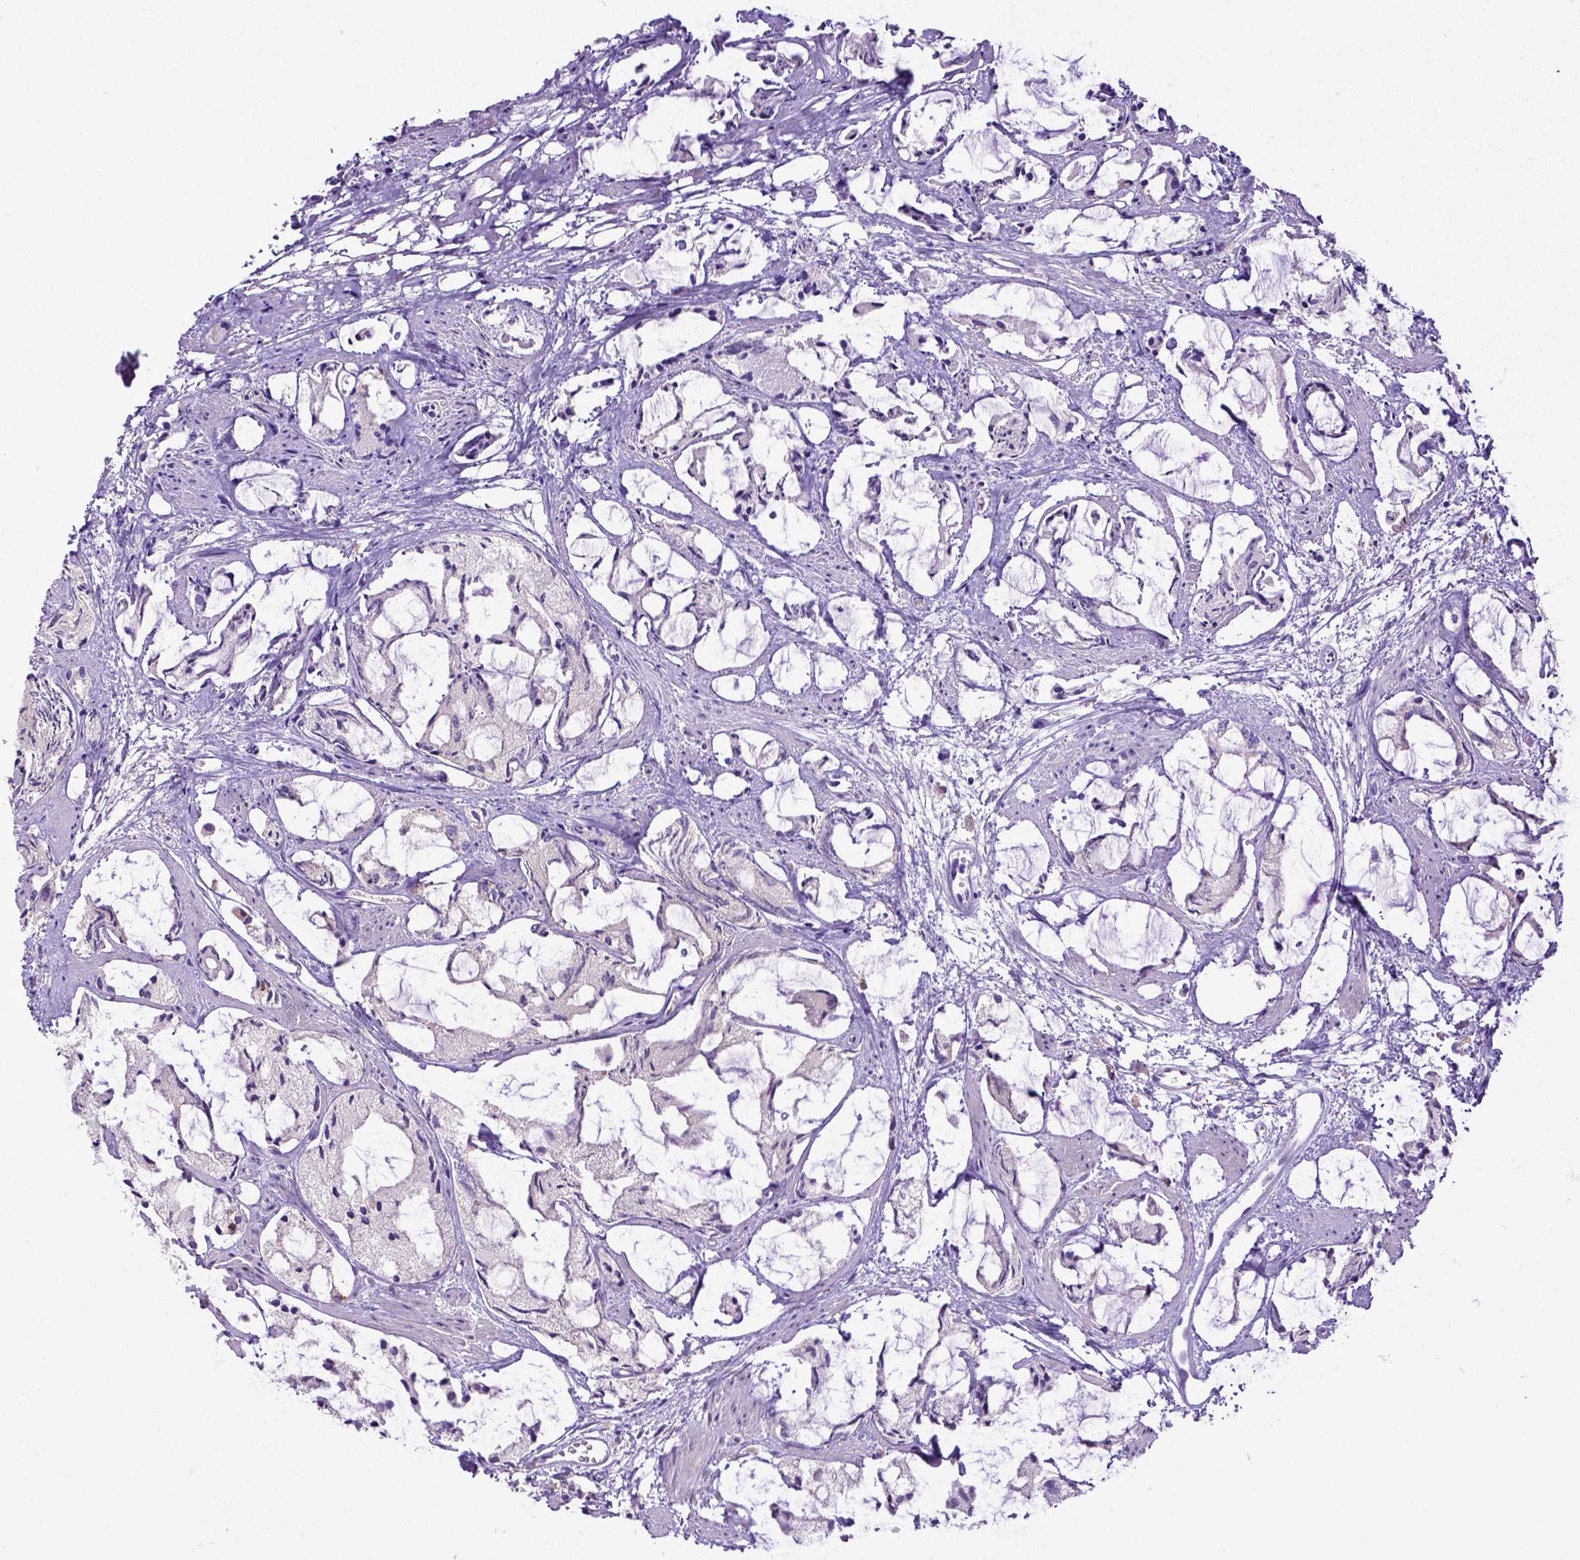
{"staining": {"intensity": "negative", "quantity": "none", "location": "none"}, "tissue": "prostate cancer", "cell_type": "Tumor cells", "image_type": "cancer", "snomed": [{"axis": "morphology", "description": "Adenocarcinoma, High grade"}, {"axis": "topography", "description": "Prostate"}], "caption": "High power microscopy histopathology image of an immunohistochemistry (IHC) micrograph of prostate adenocarcinoma (high-grade), revealing no significant expression in tumor cells.", "gene": "CDKN1A", "patient": {"sex": "male", "age": 85}}